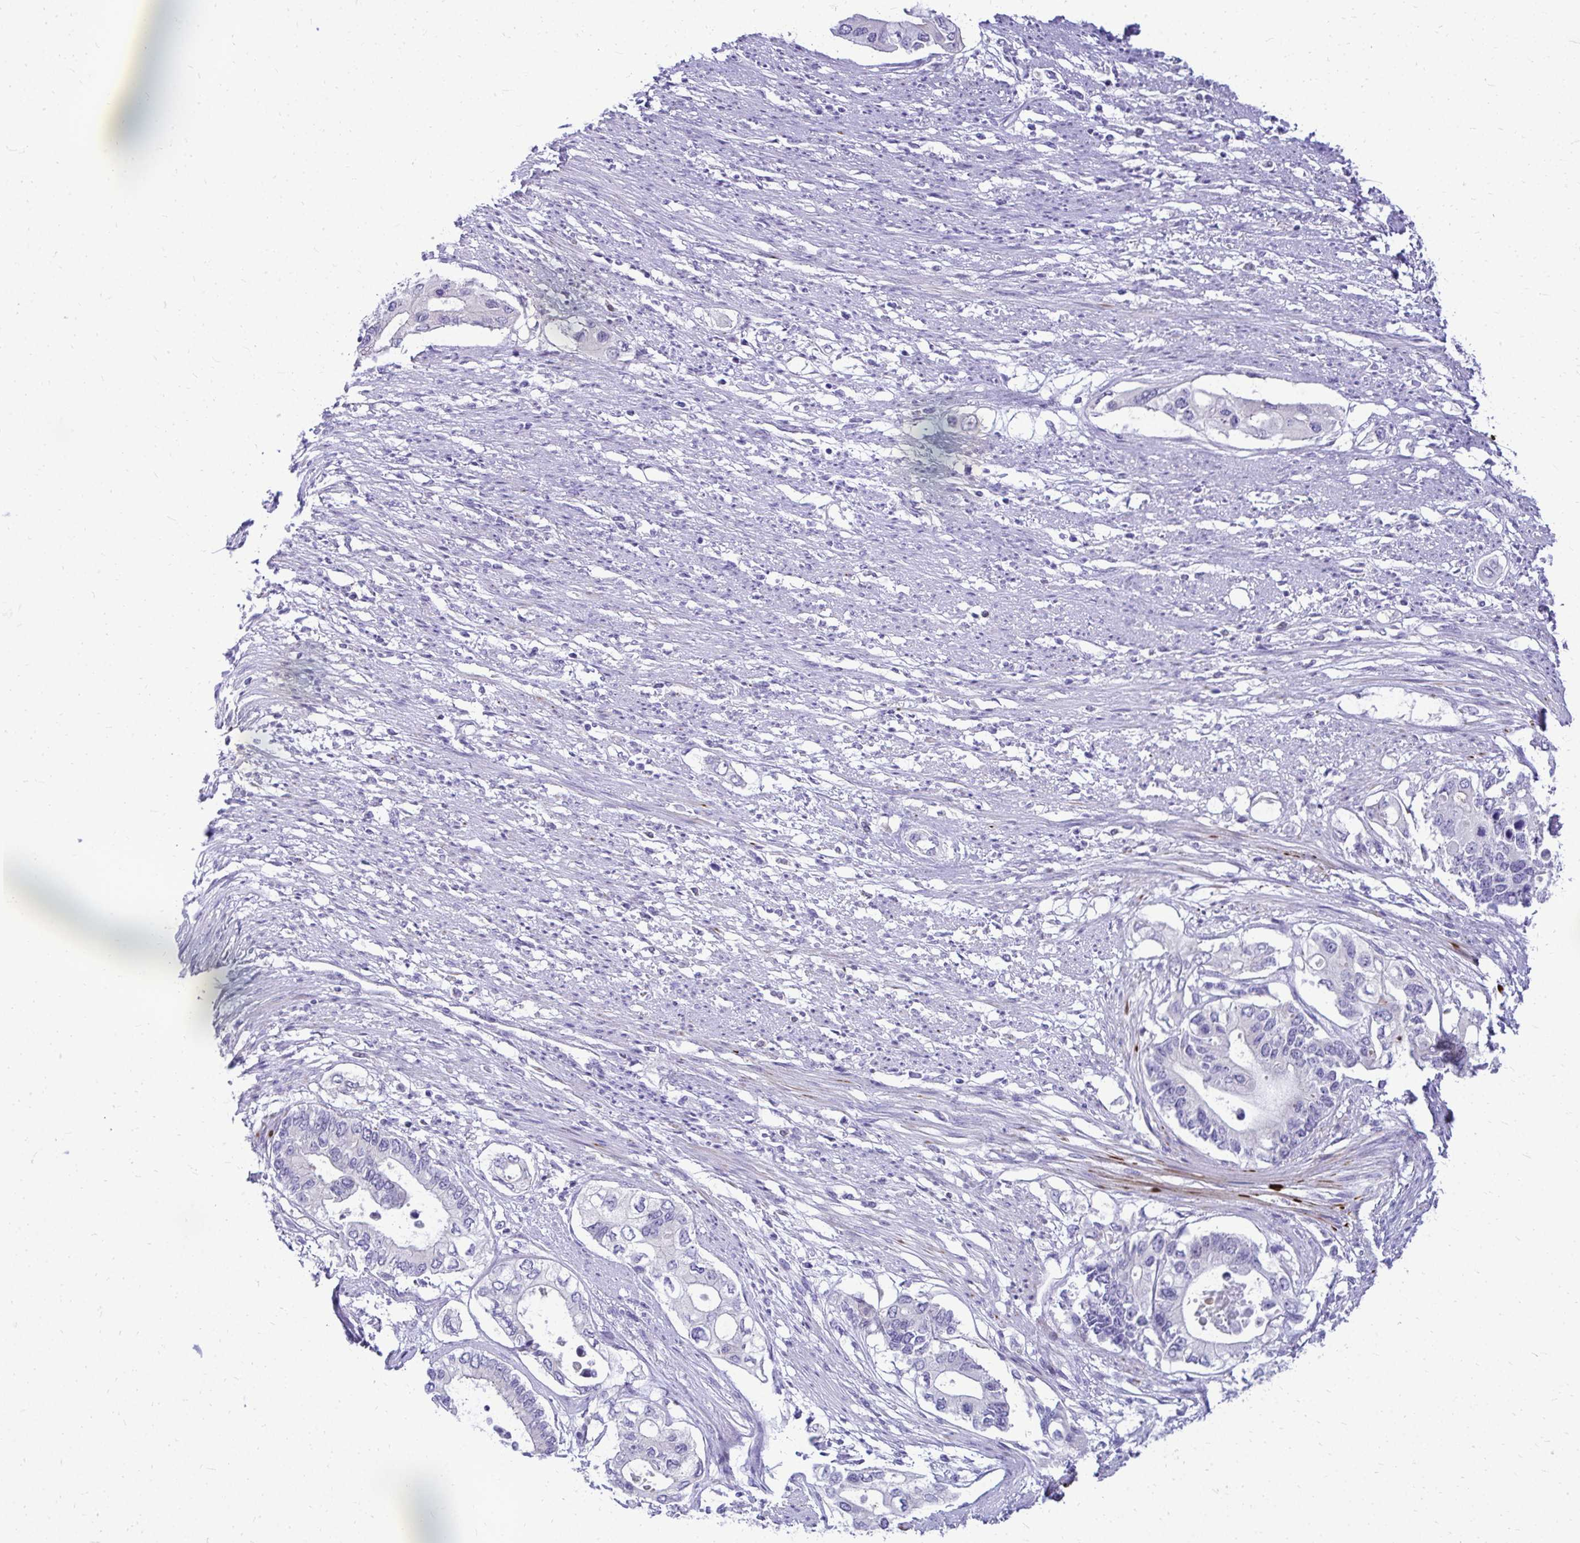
{"staining": {"intensity": "negative", "quantity": "none", "location": "none"}, "tissue": "pancreatic cancer", "cell_type": "Tumor cells", "image_type": "cancer", "snomed": [{"axis": "morphology", "description": "Adenocarcinoma, NOS"}, {"axis": "topography", "description": "Pancreas"}], "caption": "Tumor cells show no significant positivity in pancreatic cancer (adenocarcinoma).", "gene": "ZSWIM9", "patient": {"sex": "female", "age": 63}}